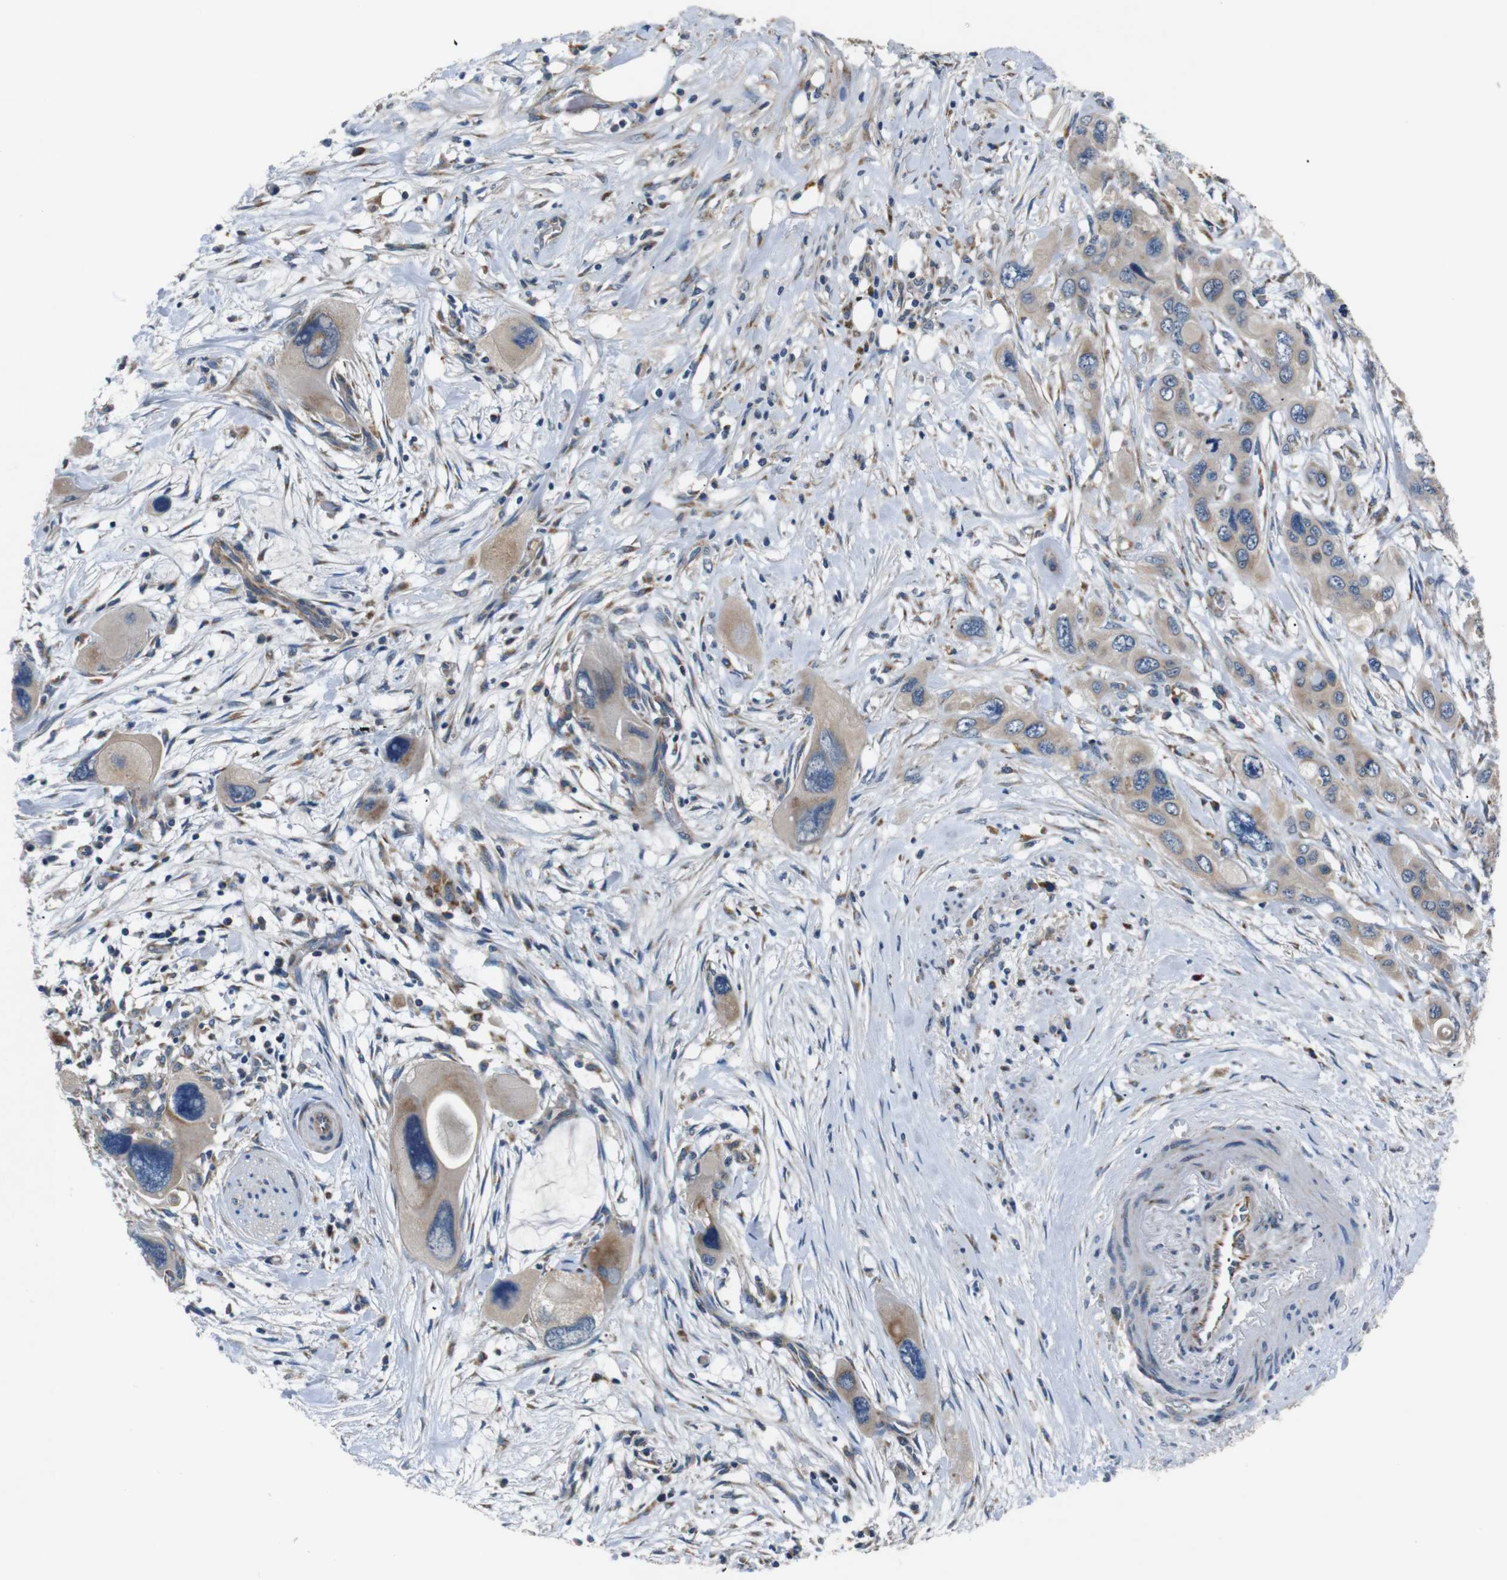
{"staining": {"intensity": "weak", "quantity": ">75%", "location": "cytoplasmic/membranous"}, "tissue": "pancreatic cancer", "cell_type": "Tumor cells", "image_type": "cancer", "snomed": [{"axis": "morphology", "description": "Adenocarcinoma, NOS"}, {"axis": "topography", "description": "Pancreas"}], "caption": "This is an image of immunohistochemistry (IHC) staining of adenocarcinoma (pancreatic), which shows weak expression in the cytoplasmic/membranous of tumor cells.", "gene": "NETO2", "patient": {"sex": "male", "age": 73}}